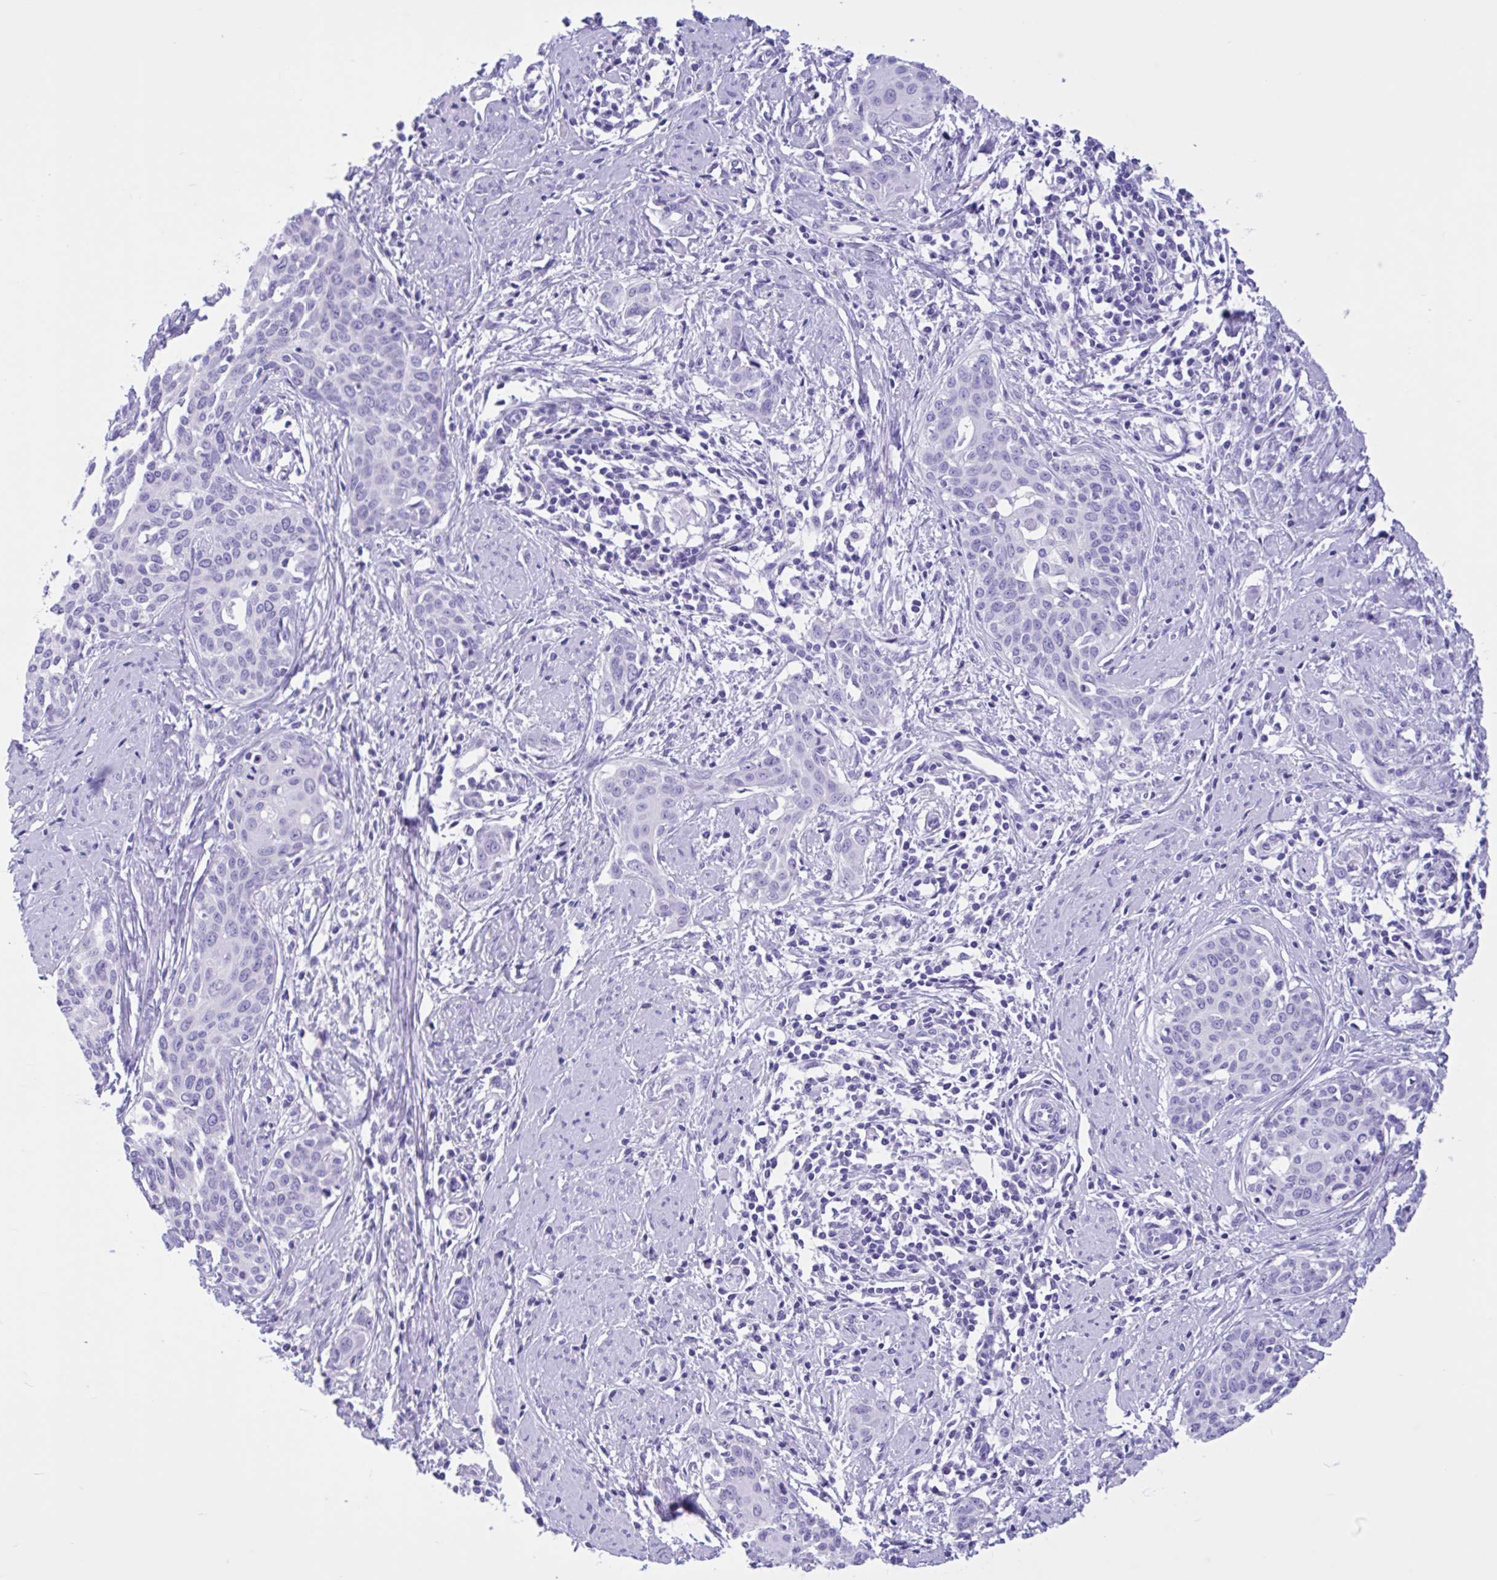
{"staining": {"intensity": "negative", "quantity": "none", "location": "none"}, "tissue": "cervical cancer", "cell_type": "Tumor cells", "image_type": "cancer", "snomed": [{"axis": "morphology", "description": "Squamous cell carcinoma, NOS"}, {"axis": "topography", "description": "Cervix"}], "caption": "Squamous cell carcinoma (cervical) was stained to show a protein in brown. There is no significant expression in tumor cells. The staining was performed using DAB to visualize the protein expression in brown, while the nuclei were stained in blue with hematoxylin (Magnification: 20x).", "gene": "OR4N4", "patient": {"sex": "female", "age": 46}}